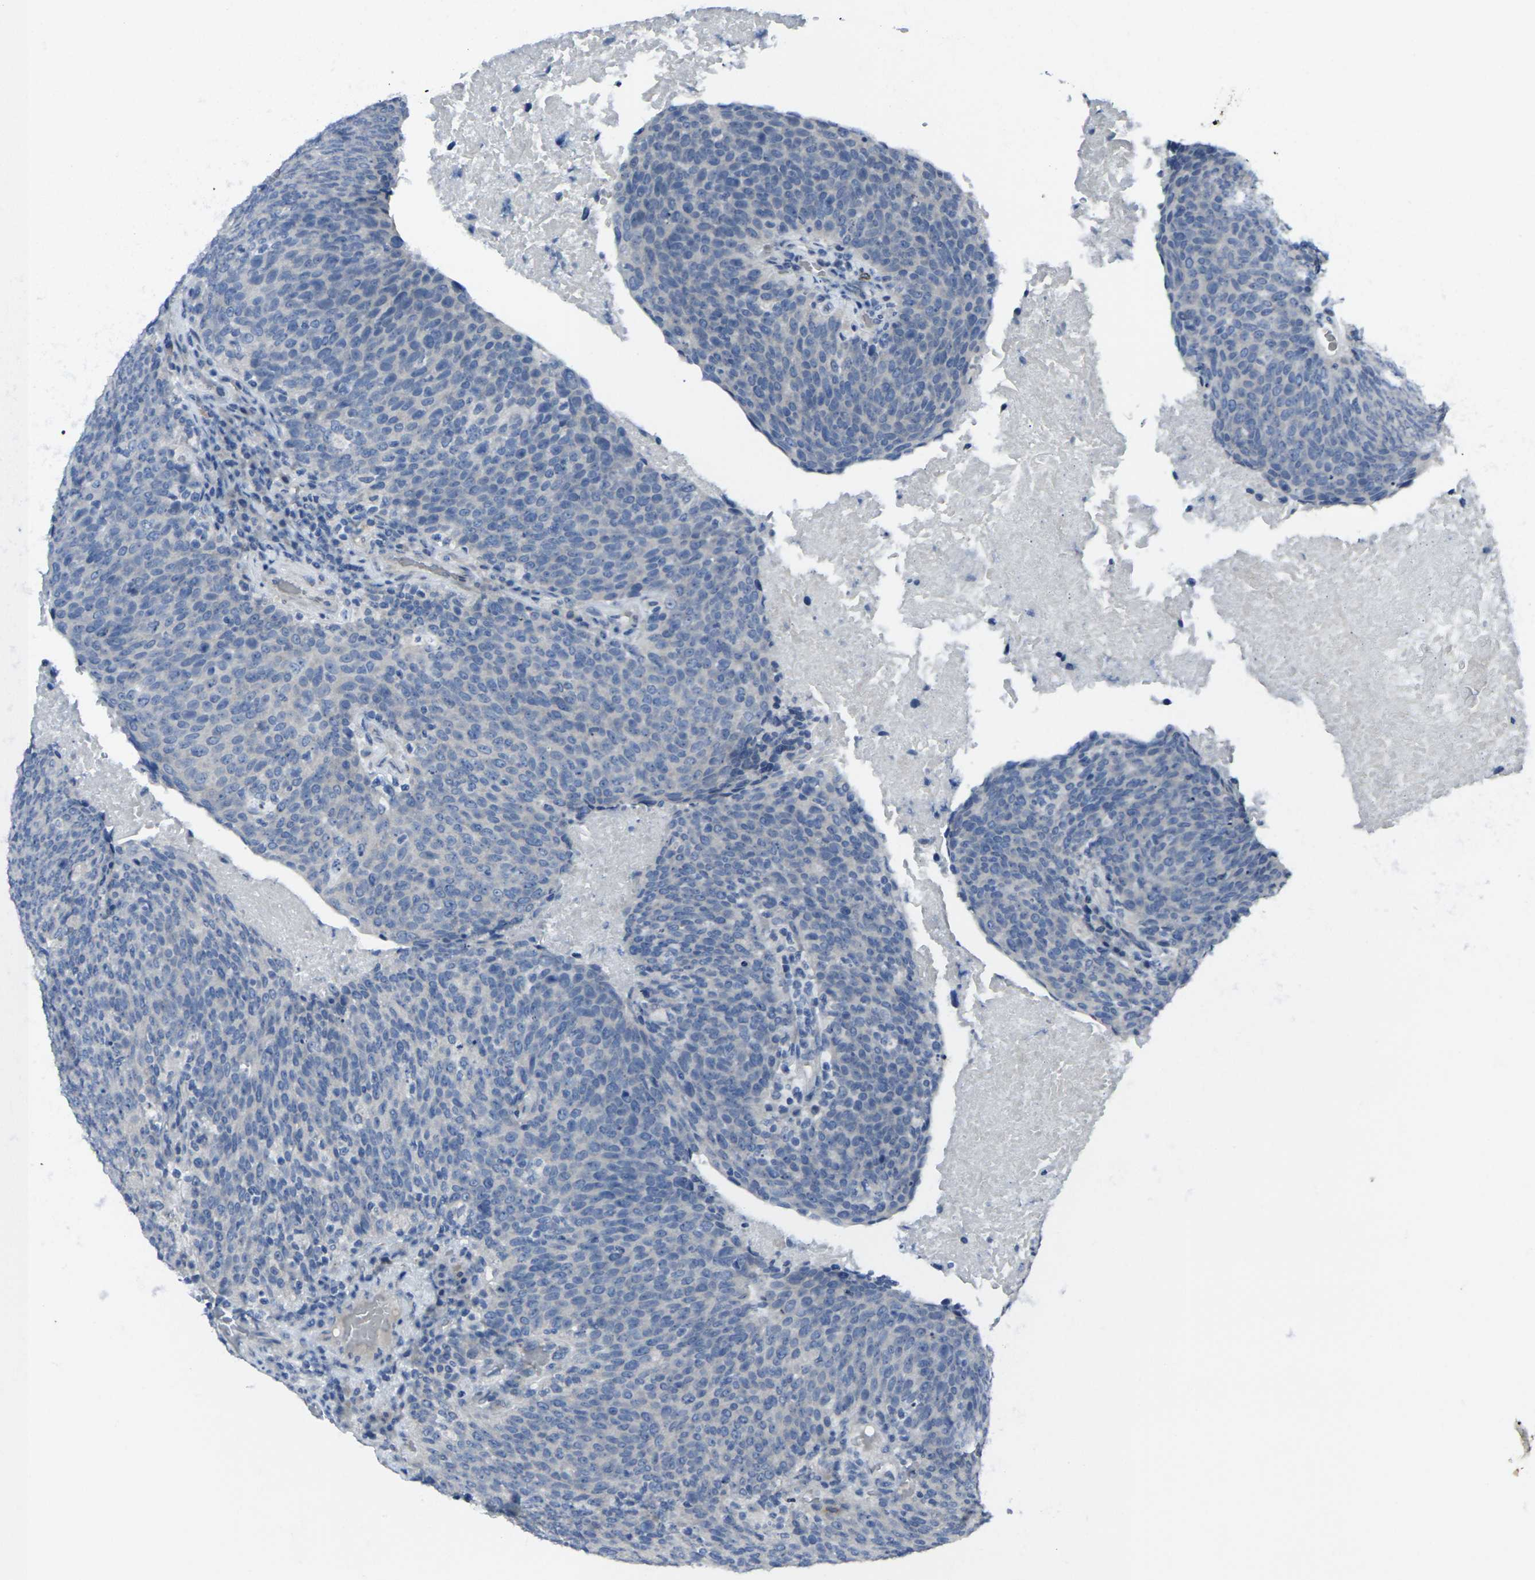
{"staining": {"intensity": "negative", "quantity": "none", "location": "none"}, "tissue": "head and neck cancer", "cell_type": "Tumor cells", "image_type": "cancer", "snomed": [{"axis": "morphology", "description": "Squamous cell carcinoma, NOS"}, {"axis": "morphology", "description": "Squamous cell carcinoma, metastatic, NOS"}, {"axis": "topography", "description": "Lymph node"}, {"axis": "topography", "description": "Head-Neck"}], "caption": "An image of human head and neck squamous cell carcinoma is negative for staining in tumor cells. The staining was performed using DAB to visualize the protein expression in brown, while the nuclei were stained in blue with hematoxylin (Magnification: 20x).", "gene": "CCR10", "patient": {"sex": "male", "age": 62}}